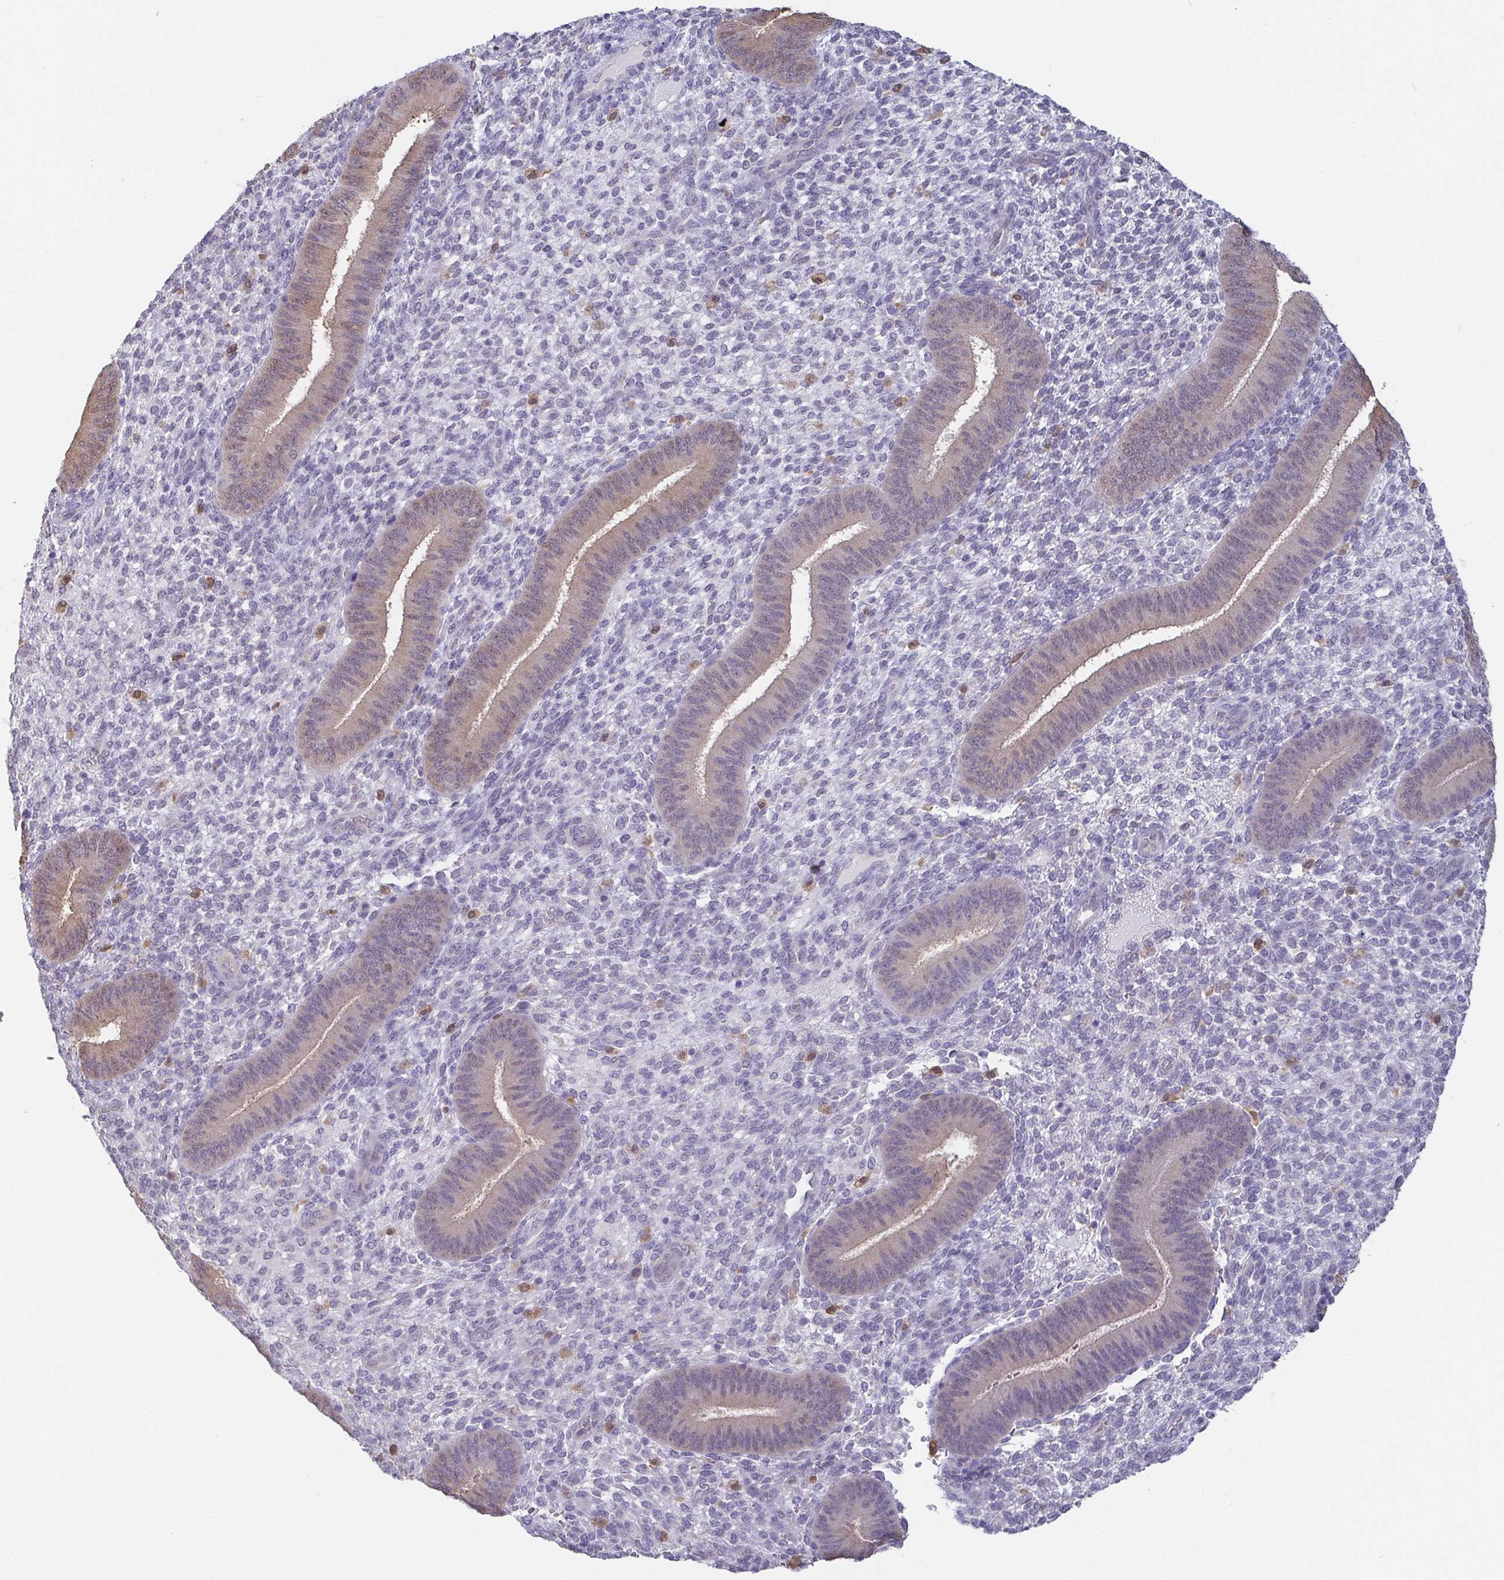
{"staining": {"intensity": "negative", "quantity": "none", "location": "none"}, "tissue": "endometrium", "cell_type": "Cells in endometrial stroma", "image_type": "normal", "snomed": [{"axis": "morphology", "description": "Normal tissue, NOS"}, {"axis": "topography", "description": "Endometrium"}], "caption": "Immunohistochemistry (IHC) histopathology image of unremarkable endometrium: endometrium stained with DAB shows no significant protein expression in cells in endometrial stroma. (Stains: DAB immunohistochemistry (IHC) with hematoxylin counter stain, Microscopy: brightfield microscopy at high magnification).", "gene": "IDH1", "patient": {"sex": "female", "age": 39}}